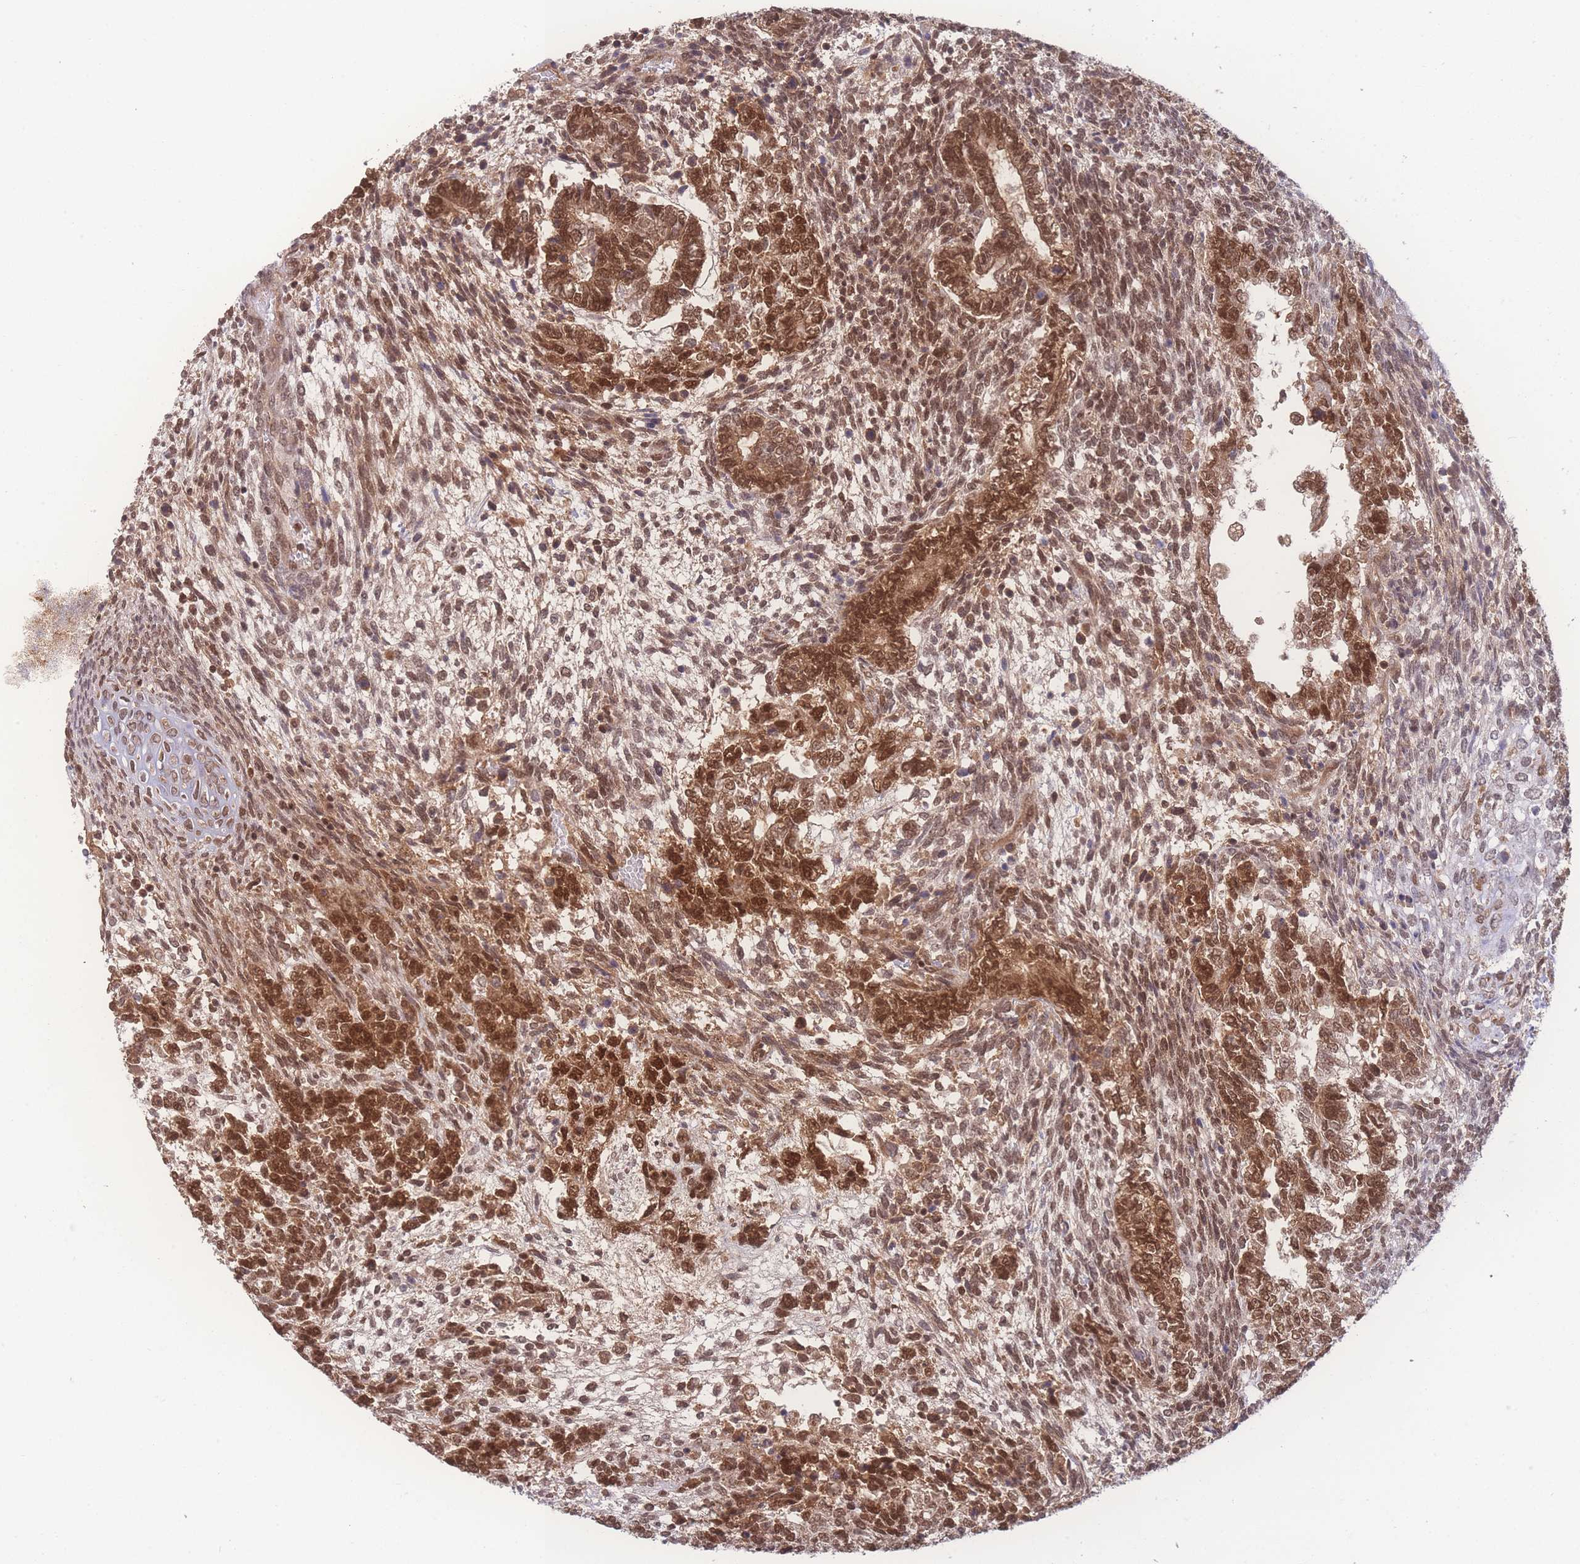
{"staining": {"intensity": "strong", "quantity": ">75%", "location": "cytoplasmic/membranous,nuclear"}, "tissue": "testis cancer", "cell_type": "Tumor cells", "image_type": "cancer", "snomed": [{"axis": "morphology", "description": "Carcinoma, Embryonal, NOS"}, {"axis": "topography", "description": "Testis"}], "caption": "Testis cancer (embryonal carcinoma) stained with DAB (3,3'-diaminobenzidine) immunohistochemistry reveals high levels of strong cytoplasmic/membranous and nuclear expression in about >75% of tumor cells. (DAB IHC with brightfield microscopy, high magnification).", "gene": "RAVER1", "patient": {"sex": "male", "age": 23}}